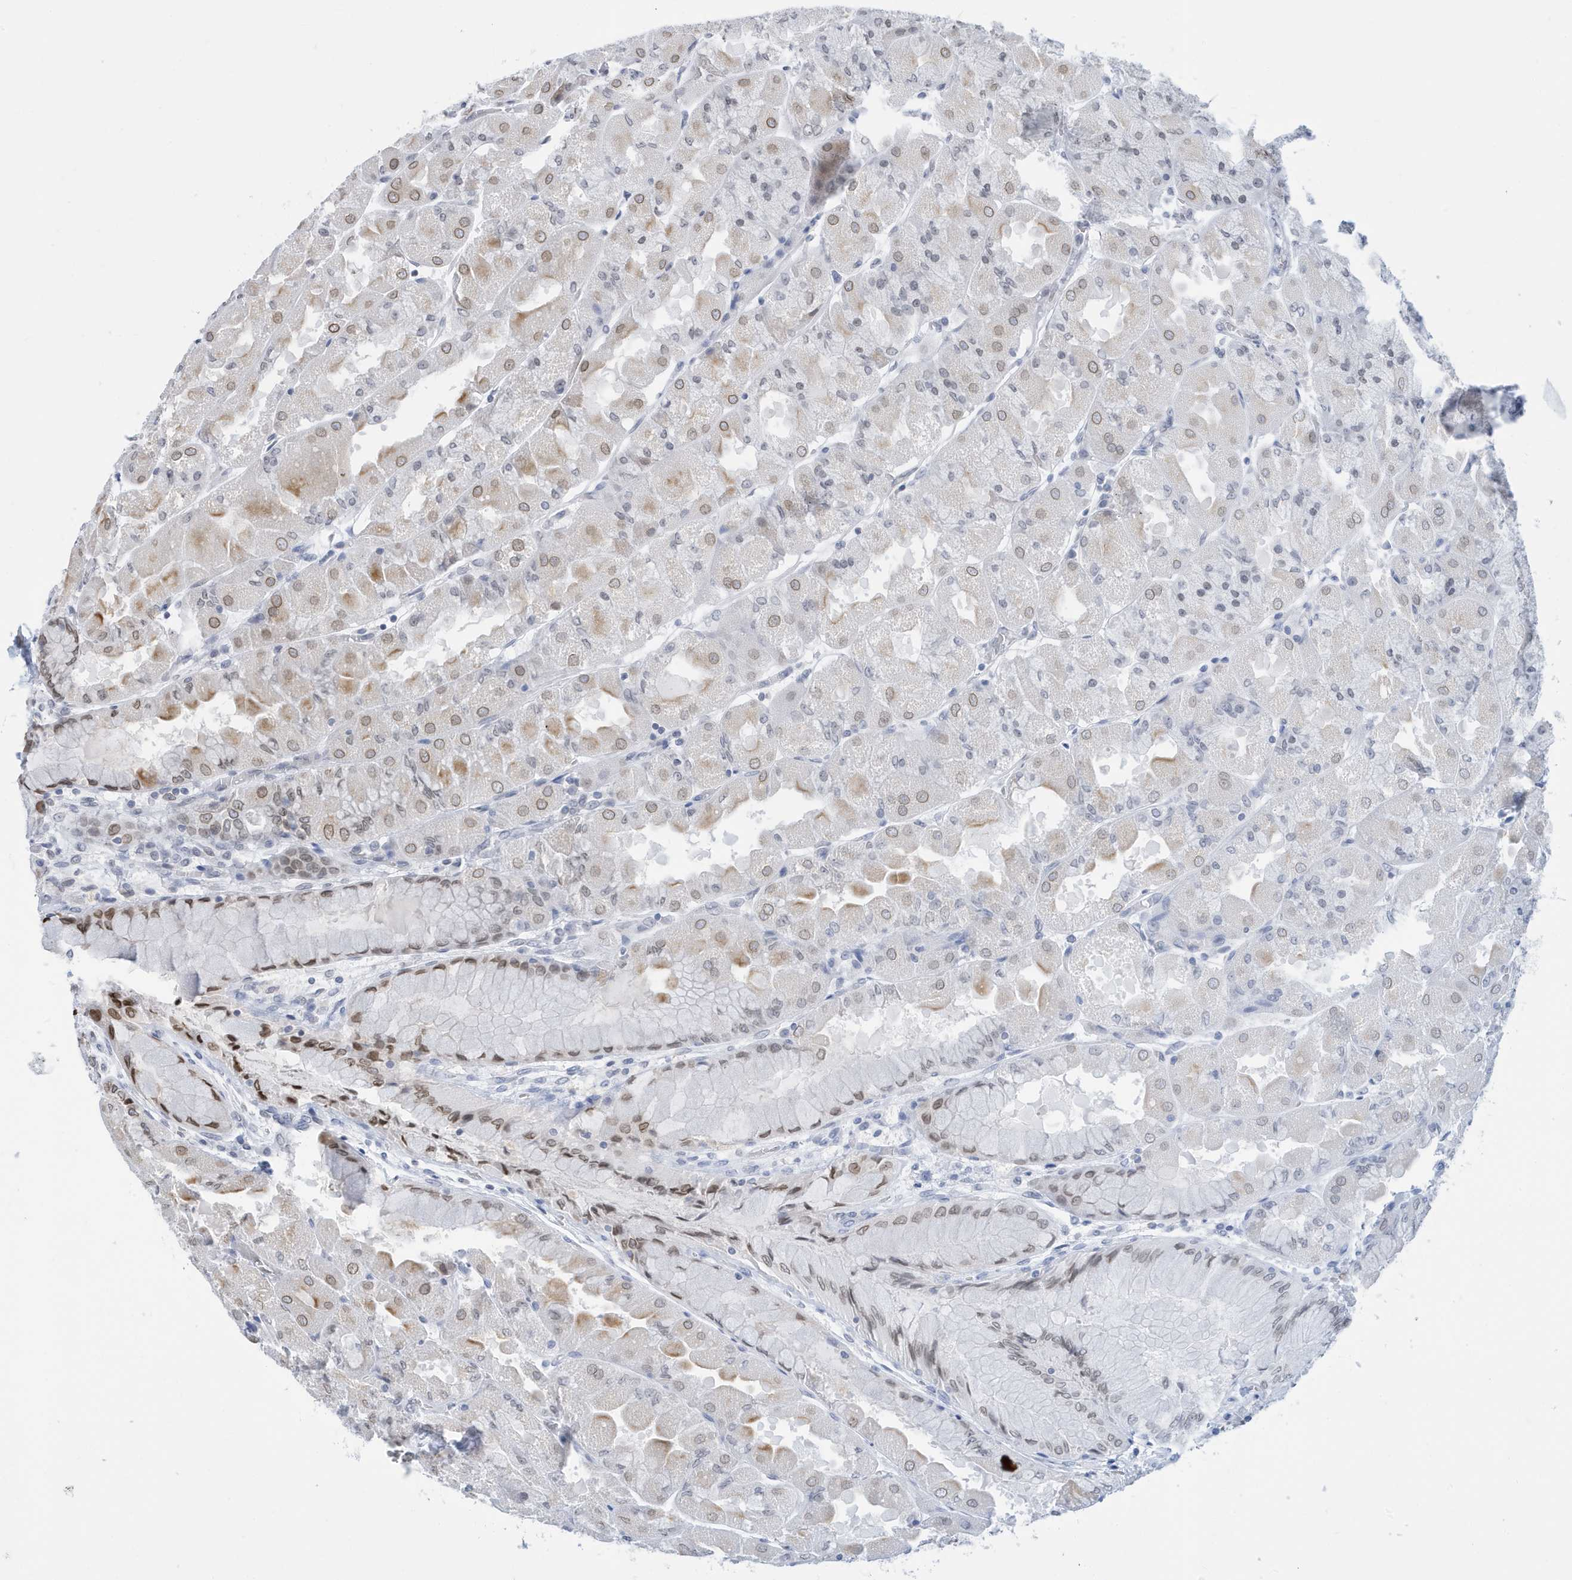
{"staining": {"intensity": "moderate", "quantity": "25%-75%", "location": "nuclear"}, "tissue": "stomach", "cell_type": "Glandular cells", "image_type": "normal", "snomed": [{"axis": "morphology", "description": "Normal tissue, NOS"}, {"axis": "topography", "description": "Stomach"}], "caption": "DAB (3,3'-diaminobenzidine) immunohistochemical staining of normal stomach demonstrates moderate nuclear protein staining in approximately 25%-75% of glandular cells.", "gene": "PCYT1A", "patient": {"sex": "female", "age": 61}}